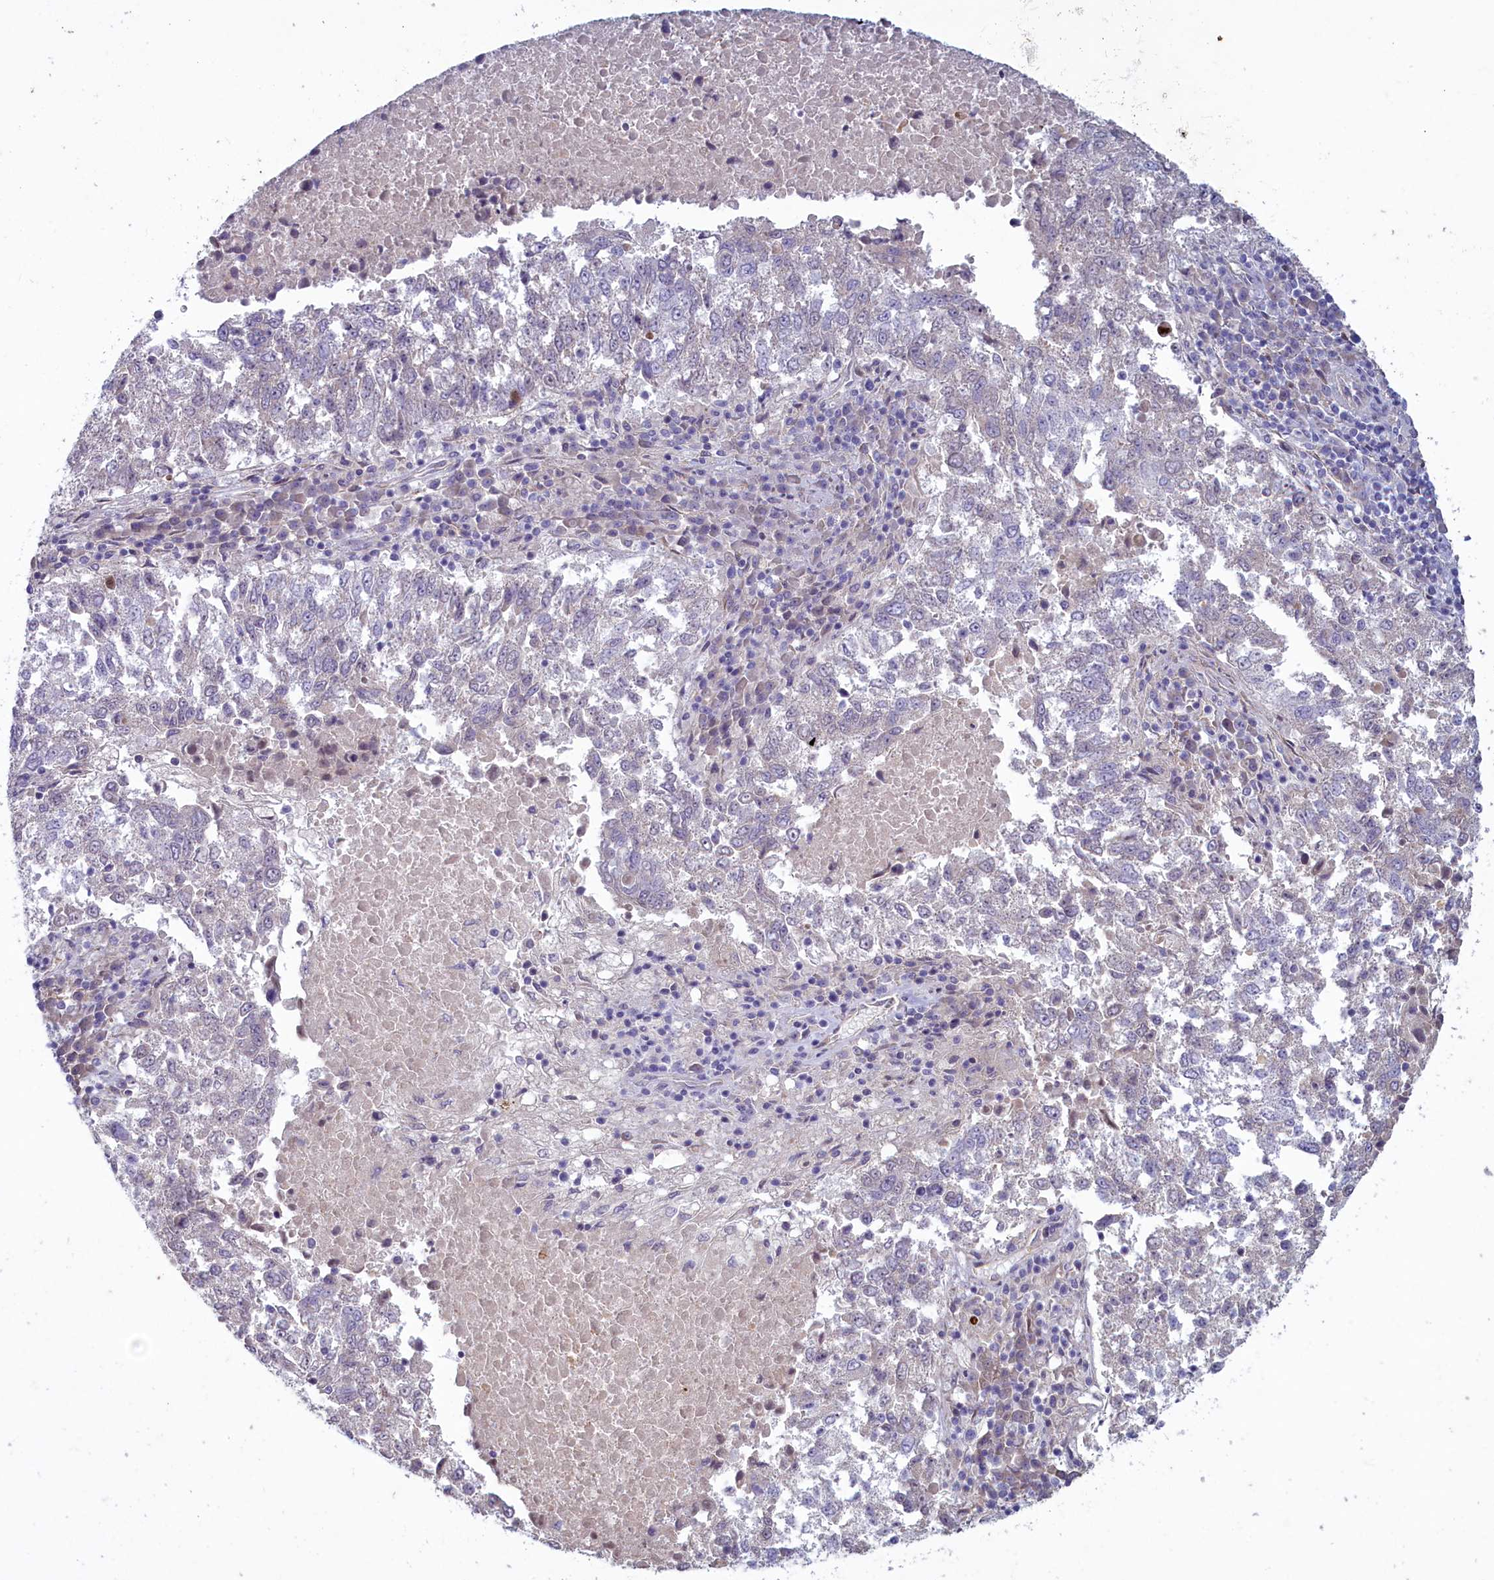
{"staining": {"intensity": "negative", "quantity": "none", "location": "none"}, "tissue": "lung cancer", "cell_type": "Tumor cells", "image_type": "cancer", "snomed": [{"axis": "morphology", "description": "Squamous cell carcinoma, NOS"}, {"axis": "topography", "description": "Lung"}], "caption": "An IHC photomicrograph of lung cancer (squamous cell carcinoma) is shown. There is no staining in tumor cells of lung cancer (squamous cell carcinoma). The staining is performed using DAB (3,3'-diaminobenzidine) brown chromogen with nuclei counter-stained in using hematoxylin.", "gene": "PLEKHG6", "patient": {"sex": "male", "age": 73}}